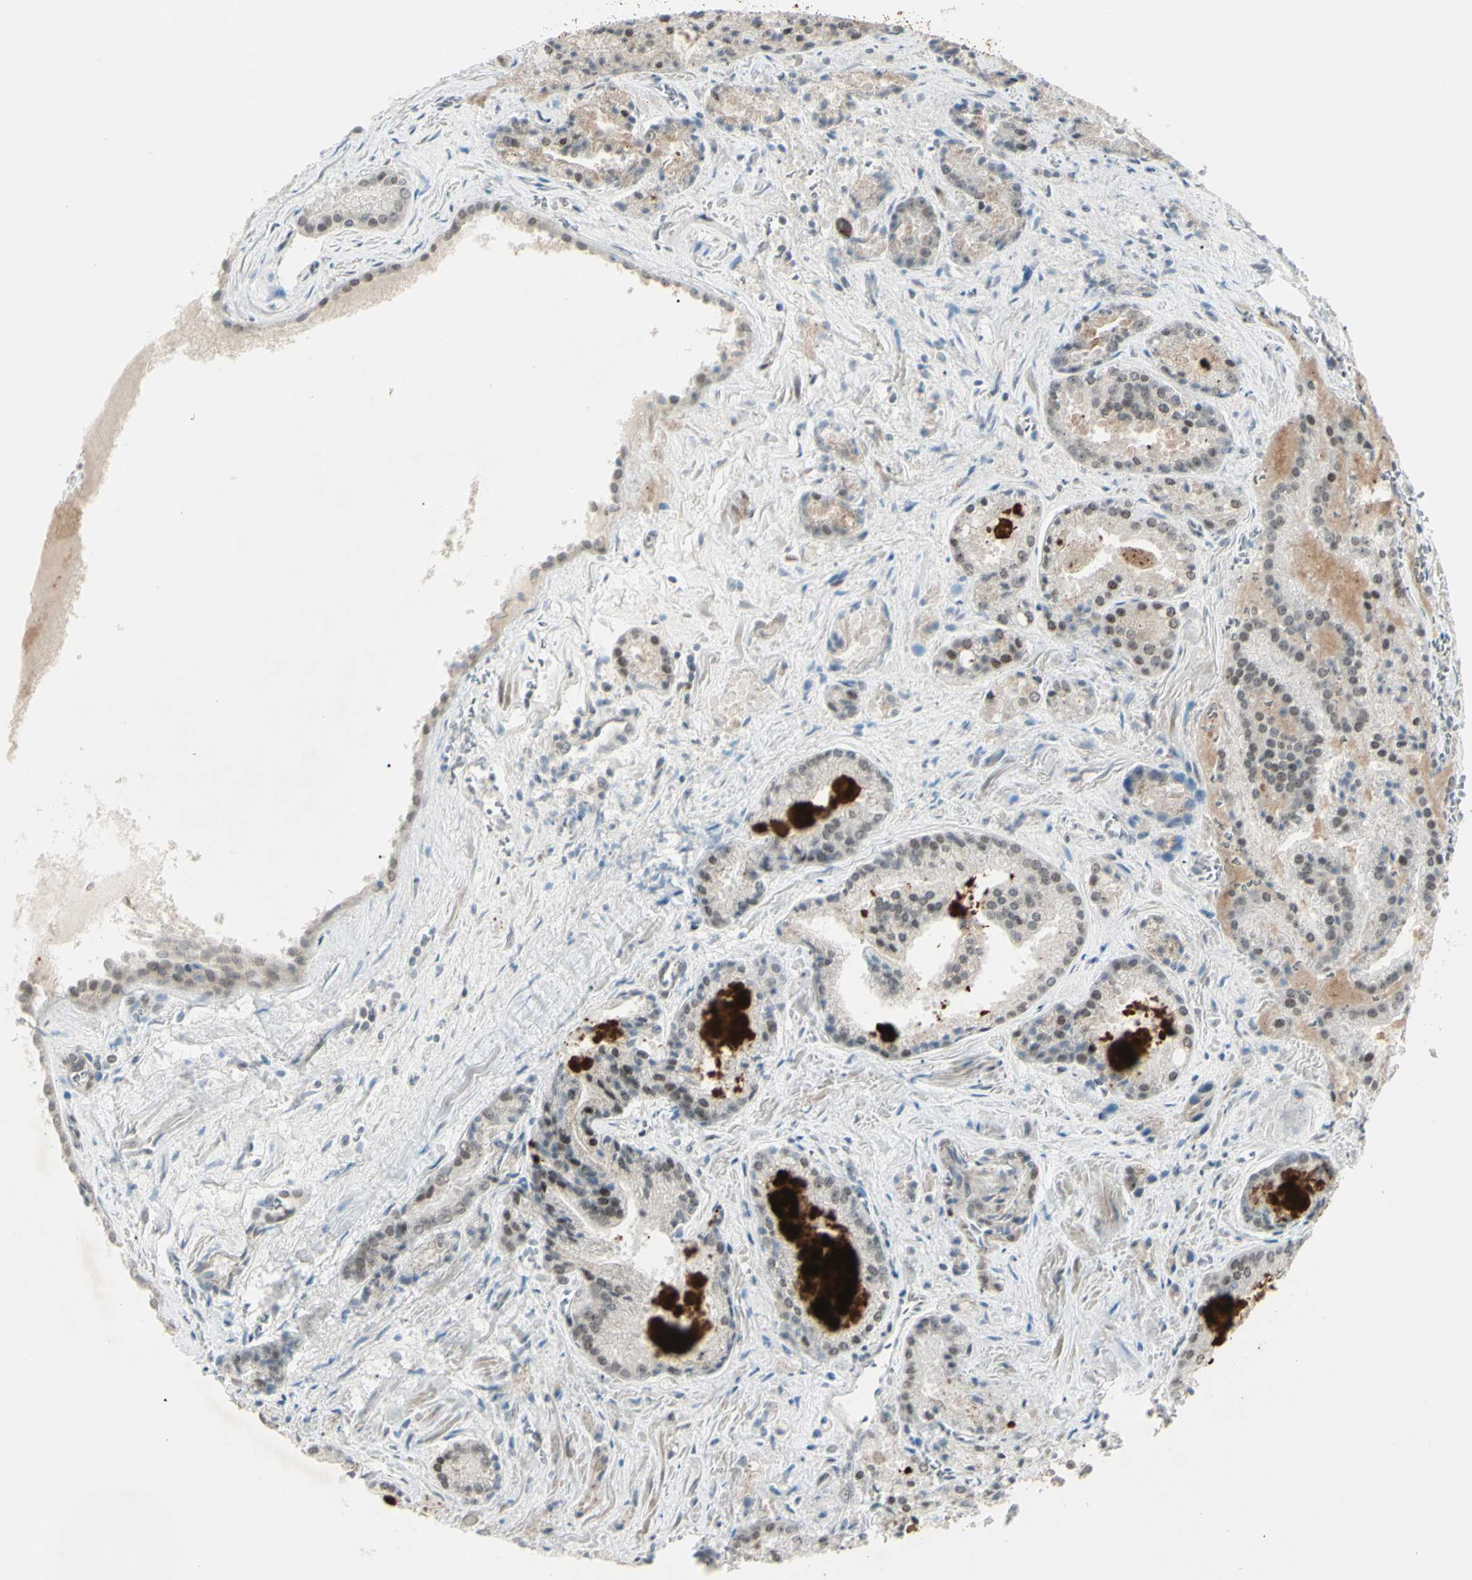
{"staining": {"intensity": "weak", "quantity": "<25%", "location": "cytoplasmic/membranous,nuclear"}, "tissue": "prostate cancer", "cell_type": "Tumor cells", "image_type": "cancer", "snomed": [{"axis": "morphology", "description": "Adenocarcinoma, Low grade"}, {"axis": "topography", "description": "Prostate"}], "caption": "The immunohistochemistry (IHC) histopathology image has no significant staining in tumor cells of prostate cancer (adenocarcinoma (low-grade)) tissue.", "gene": "FGFR2", "patient": {"sex": "male", "age": 64}}